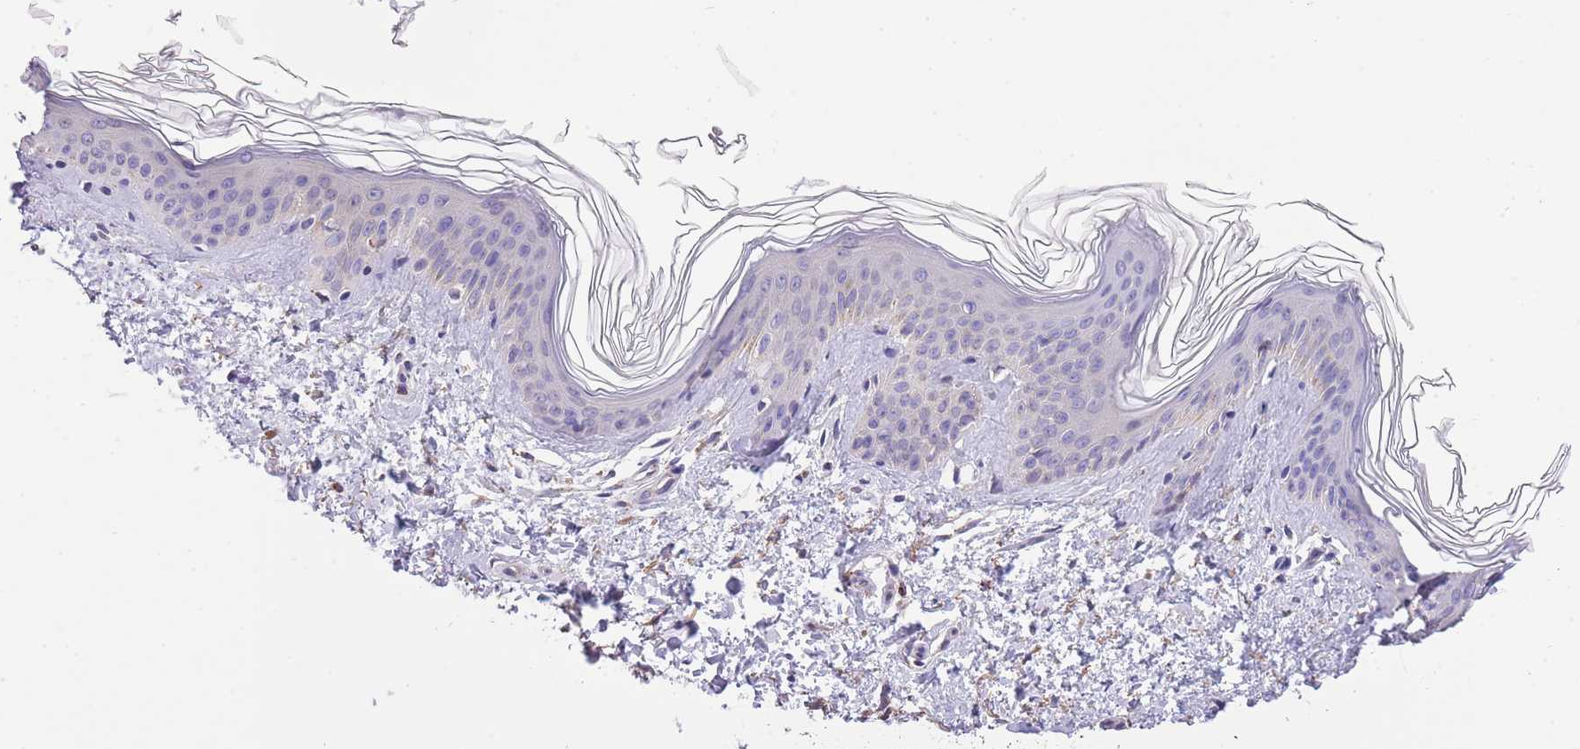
{"staining": {"intensity": "moderate", "quantity": "25%-75%", "location": "cytoplasmic/membranous"}, "tissue": "skin", "cell_type": "Fibroblasts", "image_type": "normal", "snomed": [{"axis": "morphology", "description": "Normal tissue, NOS"}, {"axis": "topography", "description": "Skin"}], "caption": "The histopathology image reveals staining of unremarkable skin, revealing moderate cytoplasmic/membranous protein staining (brown color) within fibroblasts. (IHC, brightfield microscopy, high magnification).", "gene": "ST3GAL3", "patient": {"sex": "female", "age": 41}}